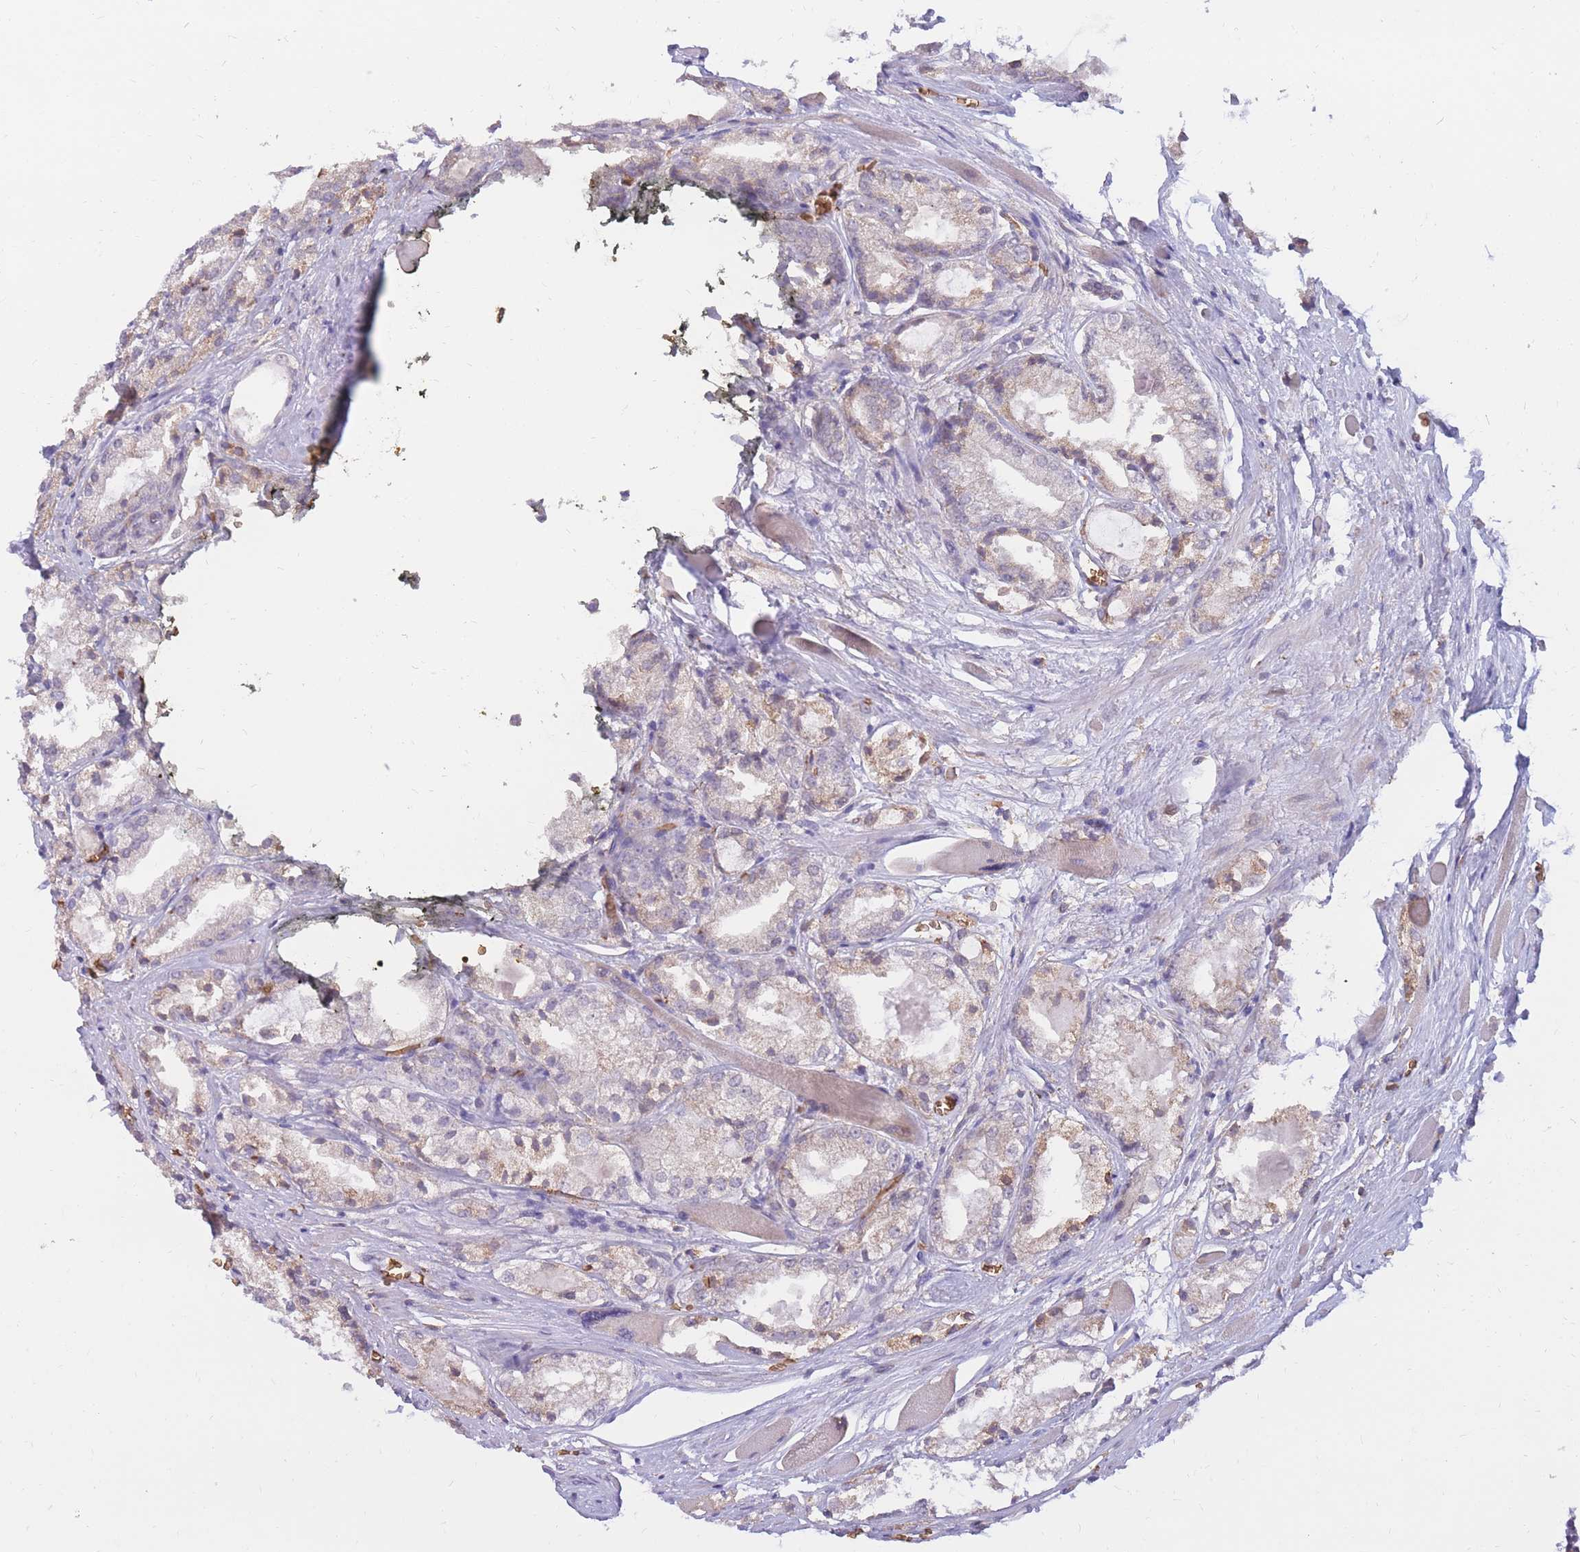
{"staining": {"intensity": "weak", "quantity": "<25%", "location": "cytoplasmic/membranous"}, "tissue": "prostate cancer", "cell_type": "Tumor cells", "image_type": "cancer", "snomed": [{"axis": "morphology", "description": "Adenocarcinoma, Low grade"}, {"axis": "topography", "description": "Prostate"}], "caption": "Prostate adenocarcinoma (low-grade) was stained to show a protein in brown. There is no significant staining in tumor cells.", "gene": "ATP10D", "patient": {"sex": "male", "age": 67}}